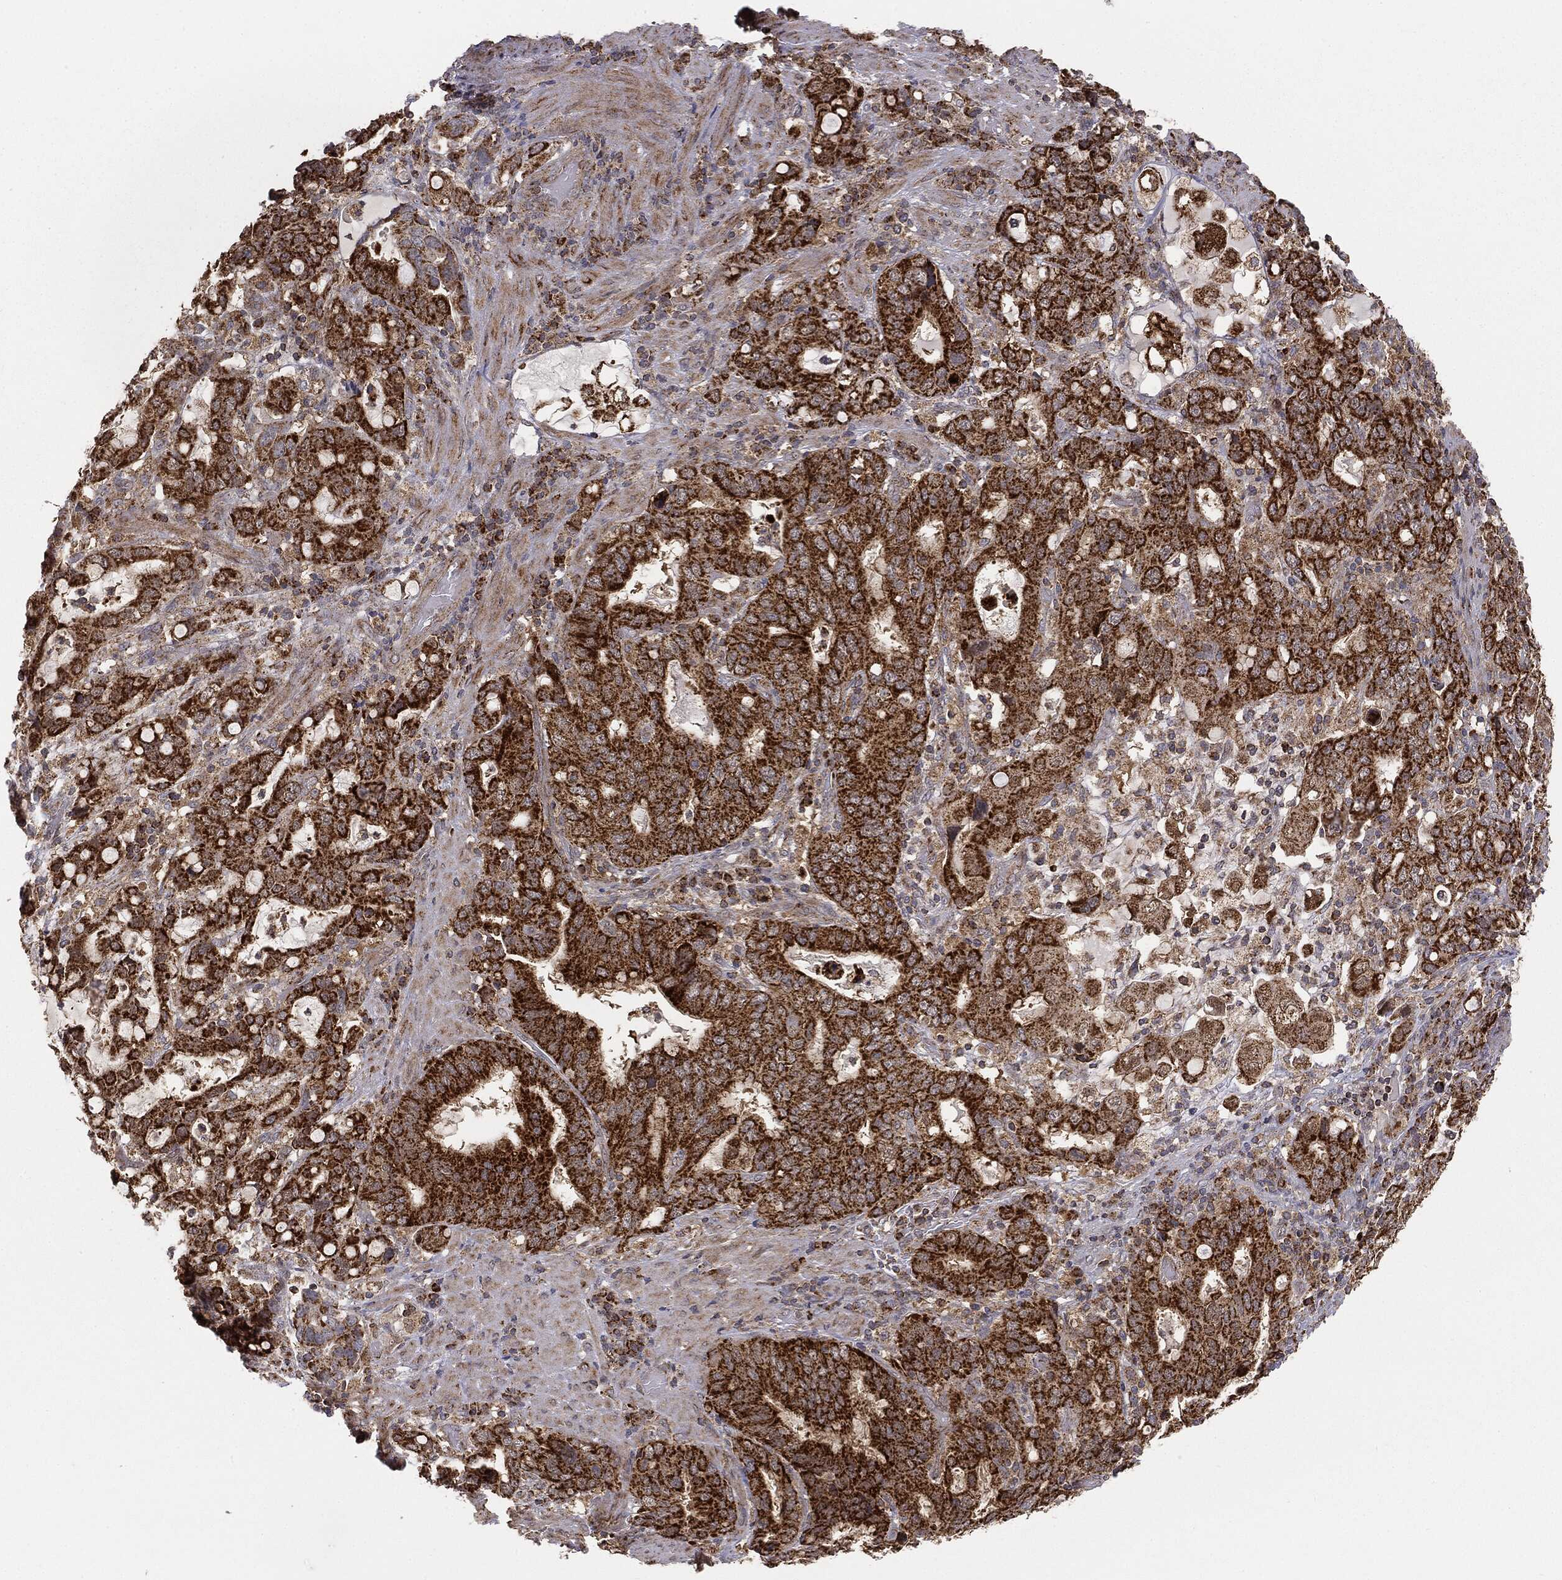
{"staining": {"intensity": "strong", "quantity": ">75%", "location": "cytoplasmic/membranous"}, "tissue": "stomach cancer", "cell_type": "Tumor cells", "image_type": "cancer", "snomed": [{"axis": "morphology", "description": "Adenocarcinoma, NOS"}, {"axis": "topography", "description": "Stomach, upper"}, {"axis": "topography", "description": "Stomach"}], "caption": "A histopathology image of adenocarcinoma (stomach) stained for a protein displays strong cytoplasmic/membranous brown staining in tumor cells.", "gene": "MTOR", "patient": {"sex": "male", "age": 62}}